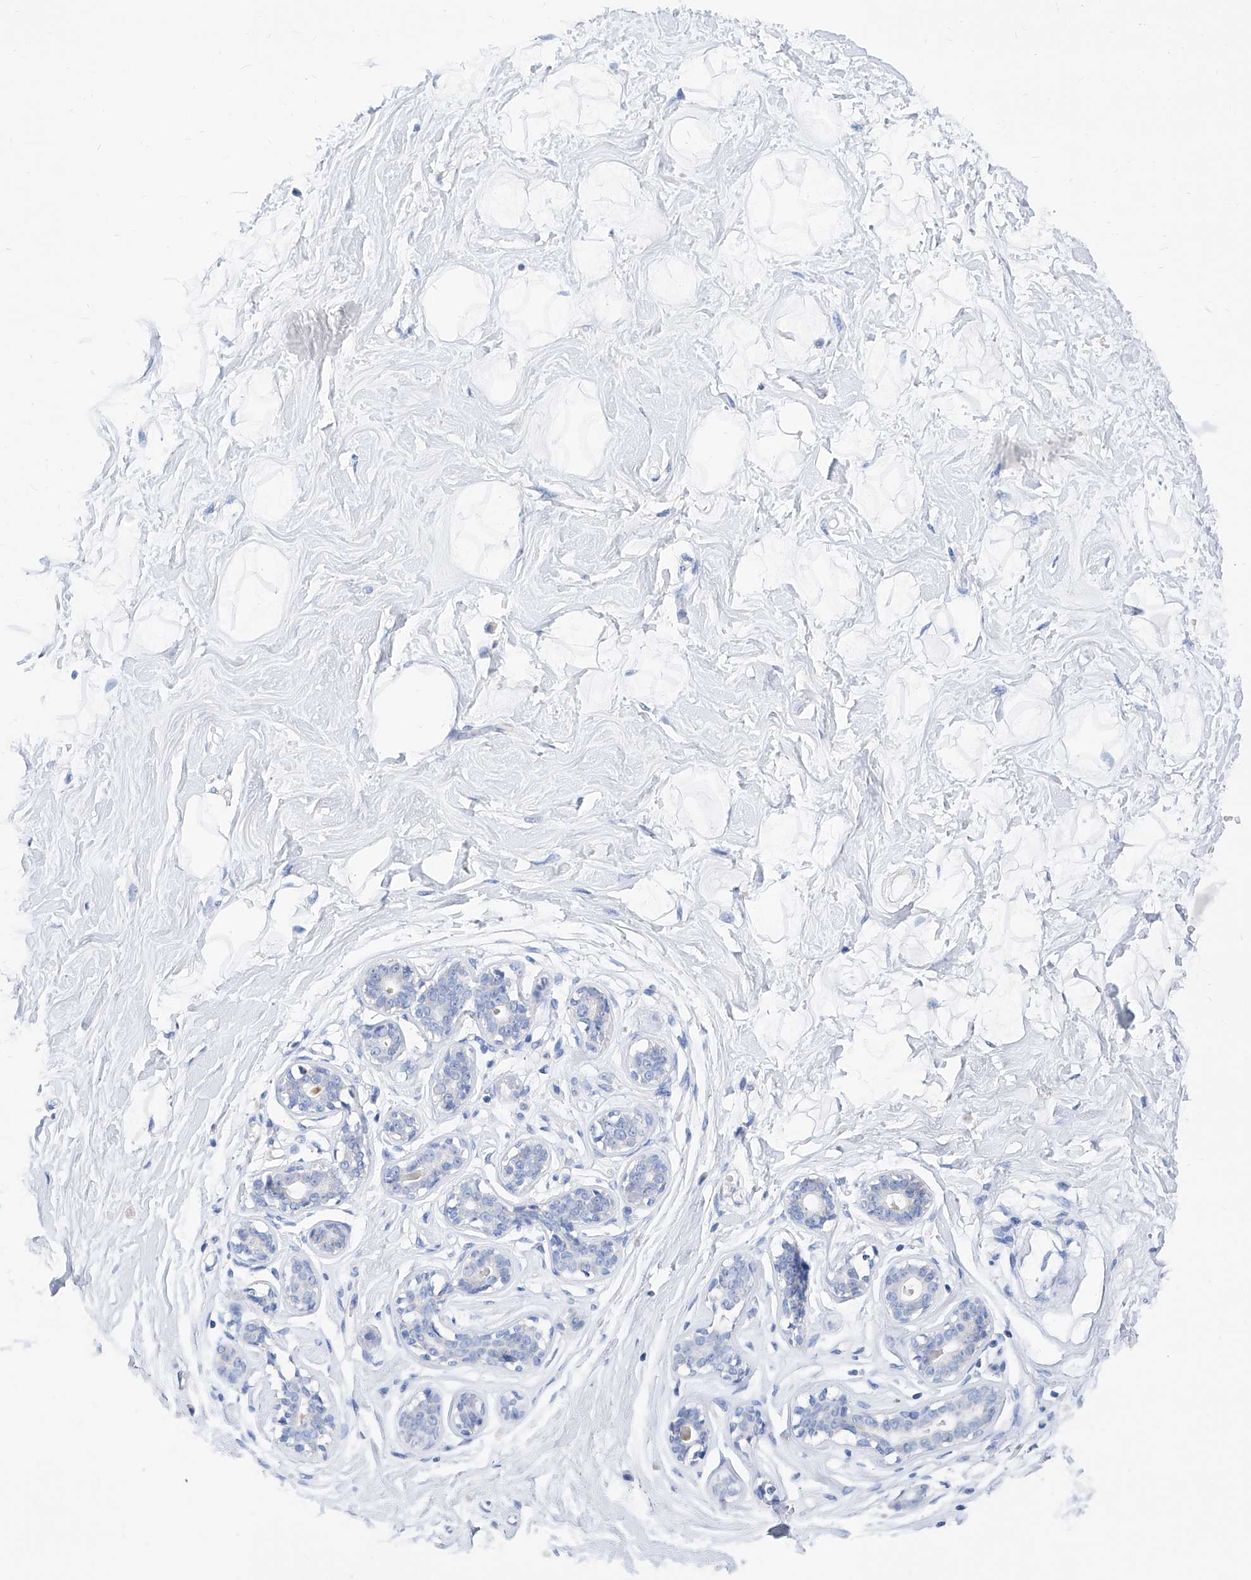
{"staining": {"intensity": "negative", "quantity": "none", "location": "none"}, "tissue": "breast", "cell_type": "Adipocytes", "image_type": "normal", "snomed": [{"axis": "morphology", "description": "Normal tissue, NOS"}, {"axis": "morphology", "description": "Adenoma, NOS"}, {"axis": "topography", "description": "Breast"}], "caption": "Micrograph shows no protein staining in adipocytes of normal breast. The staining is performed using DAB brown chromogen with nuclei counter-stained in using hematoxylin.", "gene": "SLC25A29", "patient": {"sex": "female", "age": 23}}